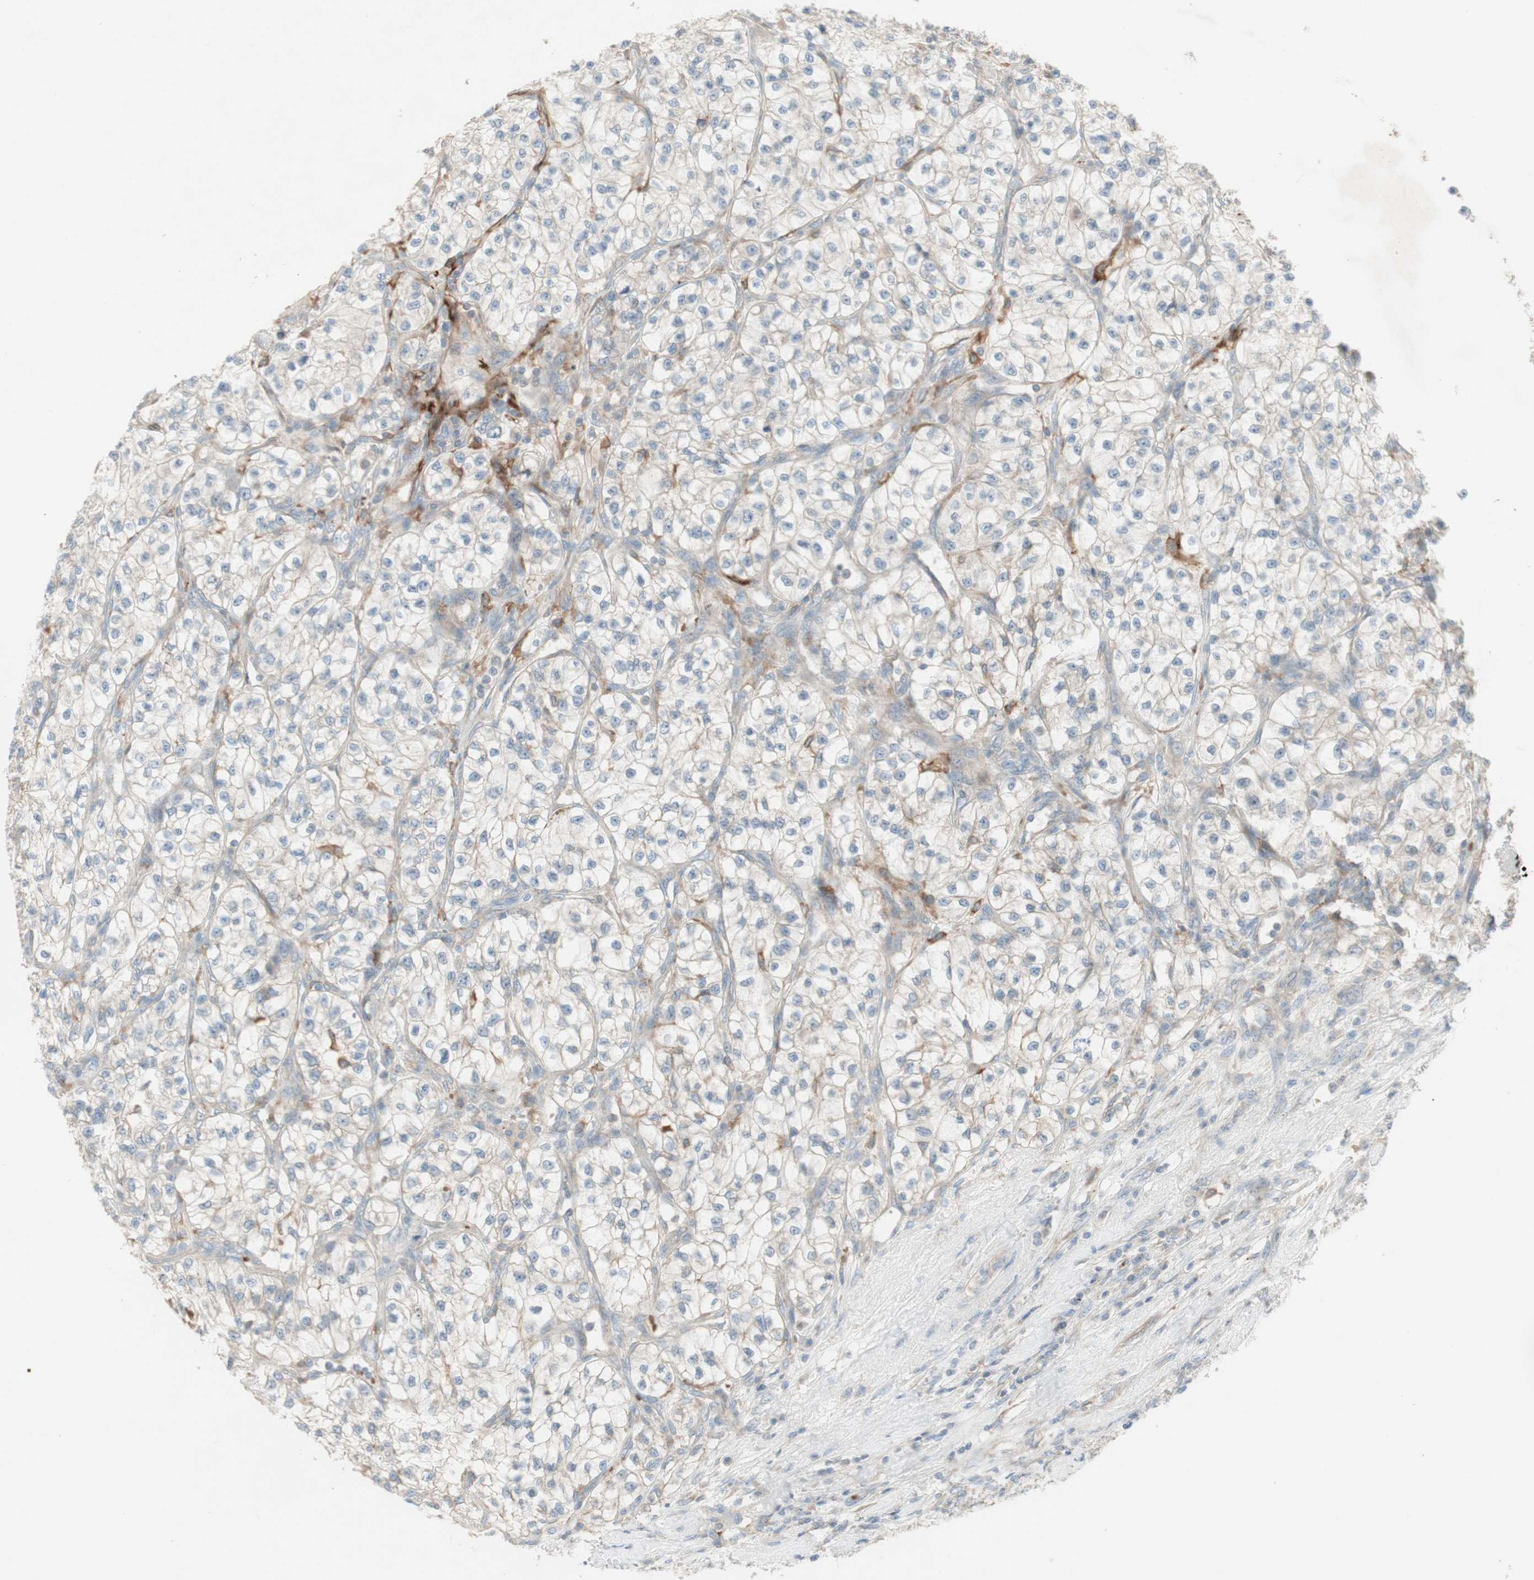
{"staining": {"intensity": "weak", "quantity": "25%-75%", "location": "cytoplasmic/membranous"}, "tissue": "renal cancer", "cell_type": "Tumor cells", "image_type": "cancer", "snomed": [{"axis": "morphology", "description": "Adenocarcinoma, NOS"}, {"axis": "topography", "description": "Kidney"}], "caption": "A photomicrograph of renal cancer (adenocarcinoma) stained for a protein reveals weak cytoplasmic/membranous brown staining in tumor cells.", "gene": "PTGER4", "patient": {"sex": "female", "age": 57}}